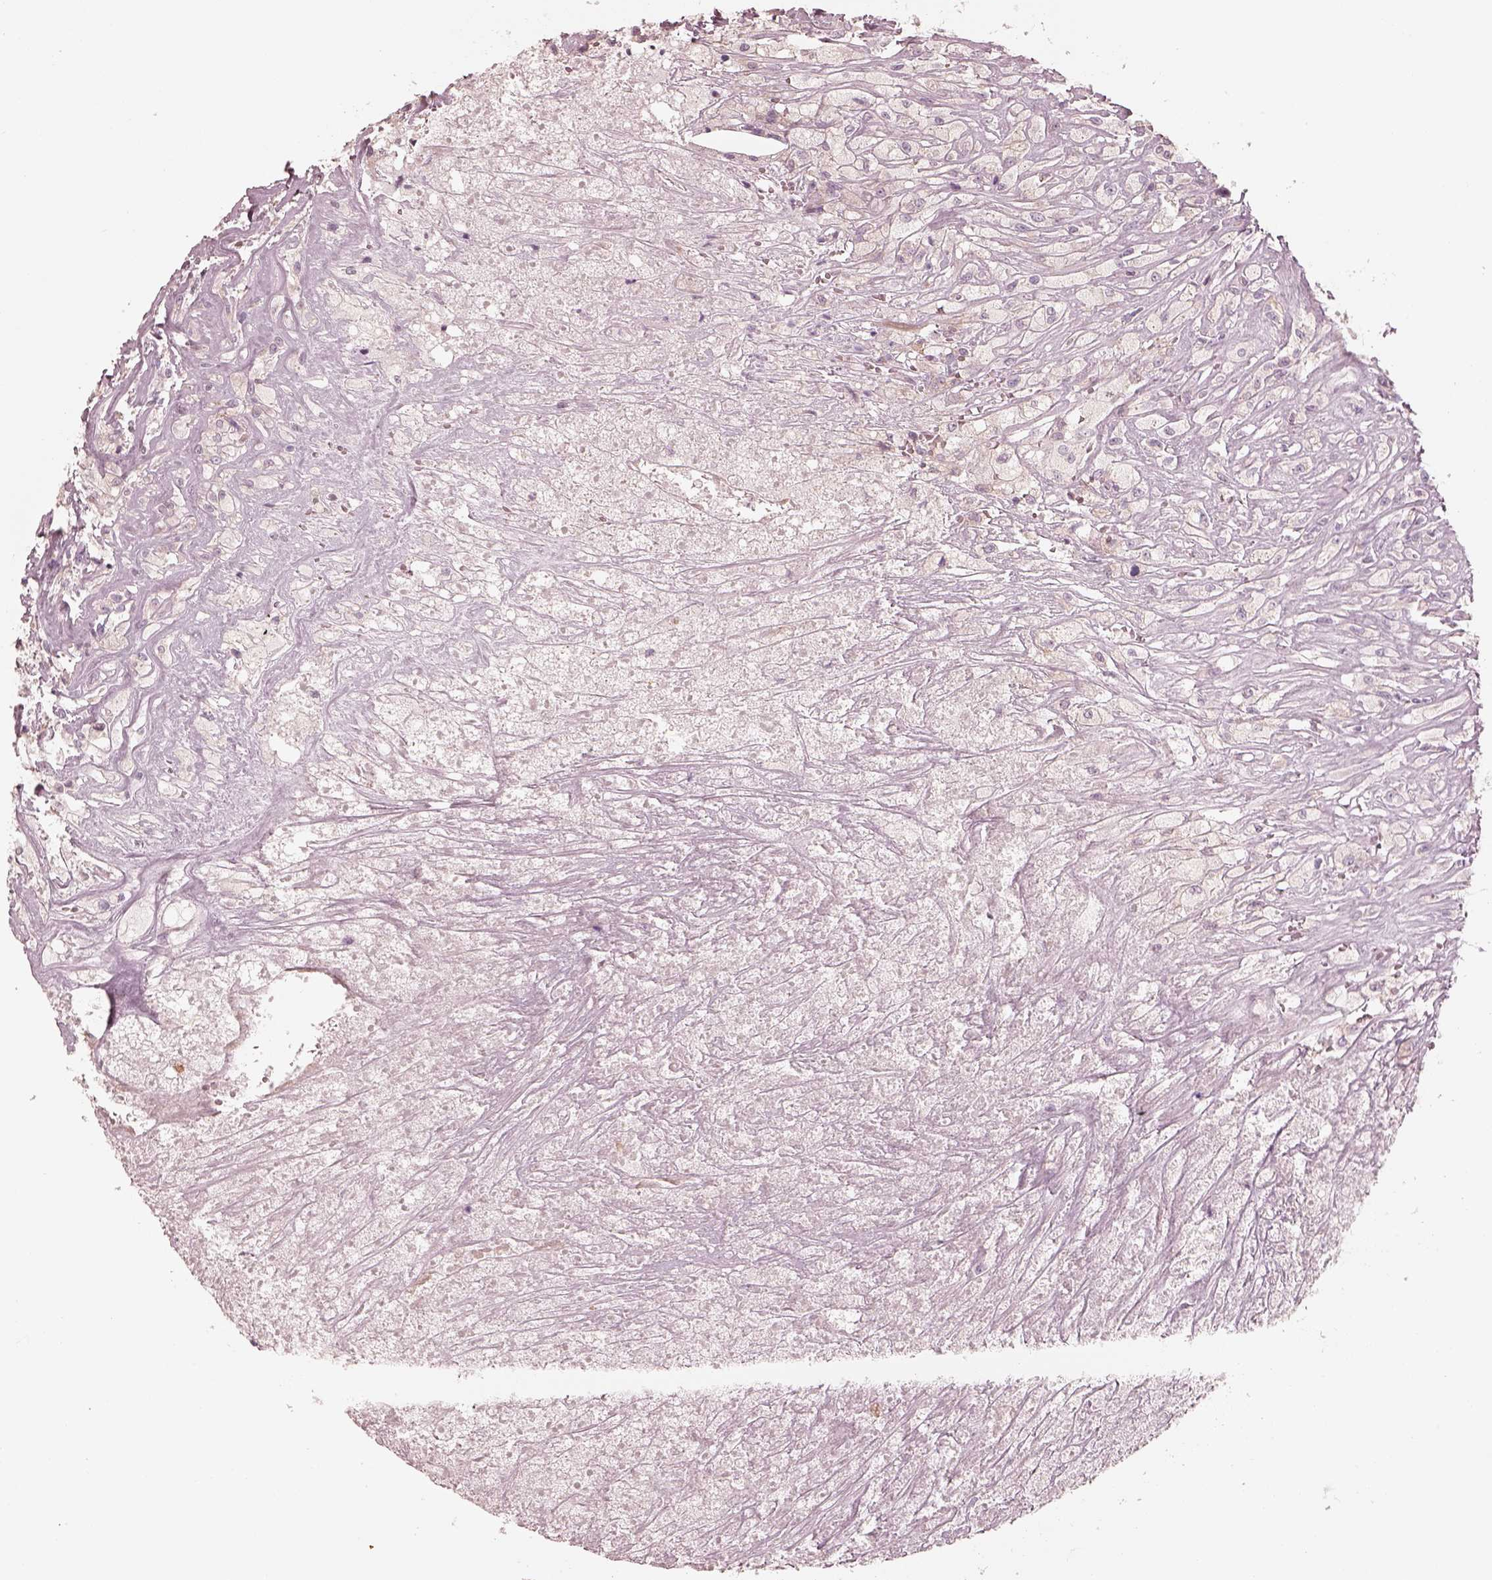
{"staining": {"intensity": "negative", "quantity": "none", "location": "none"}, "tissue": "testis cancer", "cell_type": "Tumor cells", "image_type": "cancer", "snomed": [{"axis": "morphology", "description": "Necrosis, NOS"}, {"axis": "morphology", "description": "Carcinoma, Embryonal, NOS"}, {"axis": "topography", "description": "Testis"}], "caption": "This is an immunohistochemistry (IHC) histopathology image of testis embryonal carcinoma. There is no positivity in tumor cells.", "gene": "RAB3C", "patient": {"sex": "male", "age": 19}}